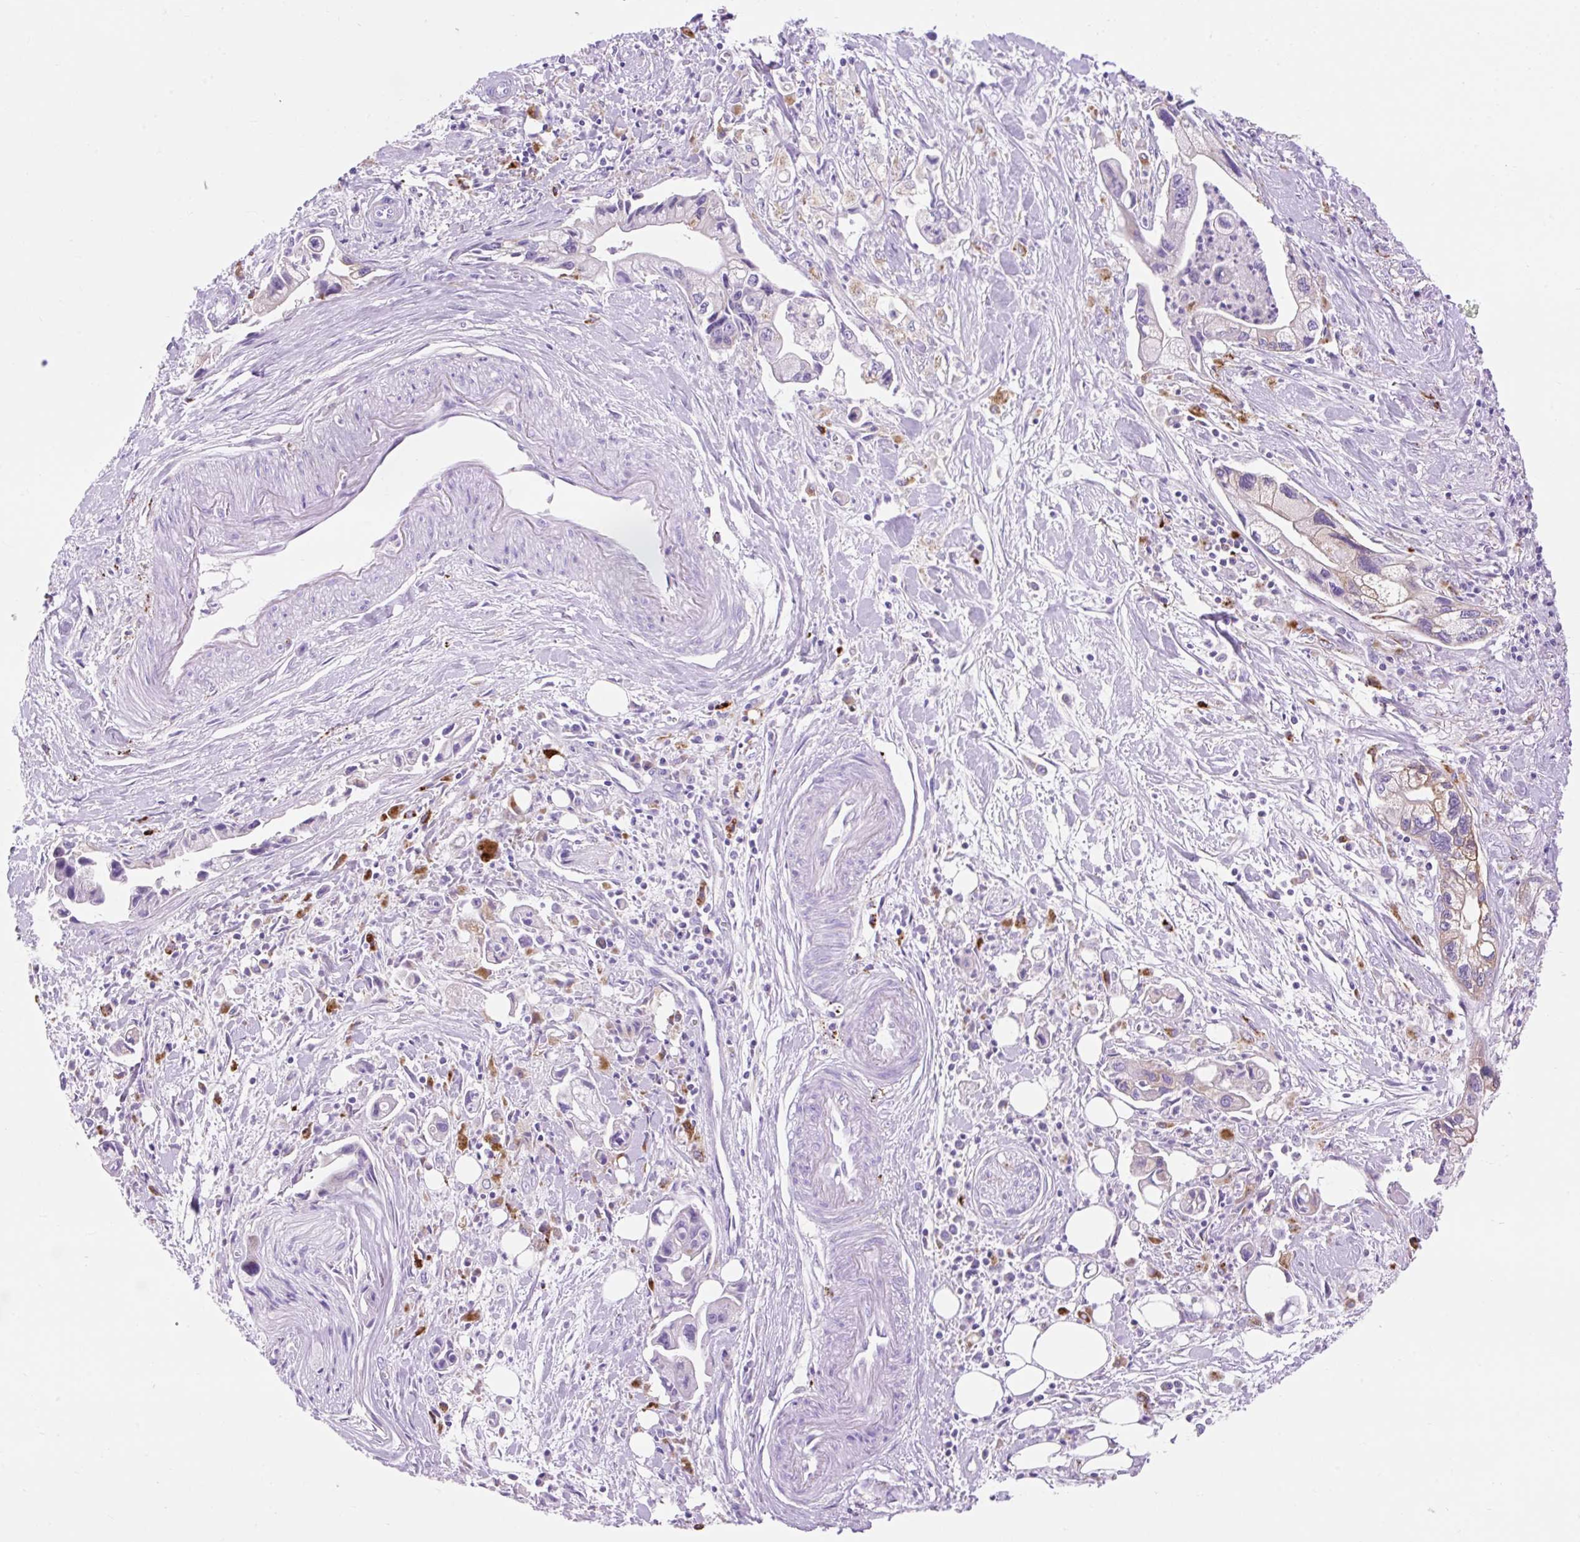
{"staining": {"intensity": "weak", "quantity": "<25%", "location": "cytoplasmic/membranous"}, "tissue": "pancreatic cancer", "cell_type": "Tumor cells", "image_type": "cancer", "snomed": [{"axis": "morphology", "description": "Adenocarcinoma, NOS"}, {"axis": "topography", "description": "Pancreas"}], "caption": "An image of pancreatic cancer (adenocarcinoma) stained for a protein shows no brown staining in tumor cells.", "gene": "HEXB", "patient": {"sex": "male", "age": 61}}